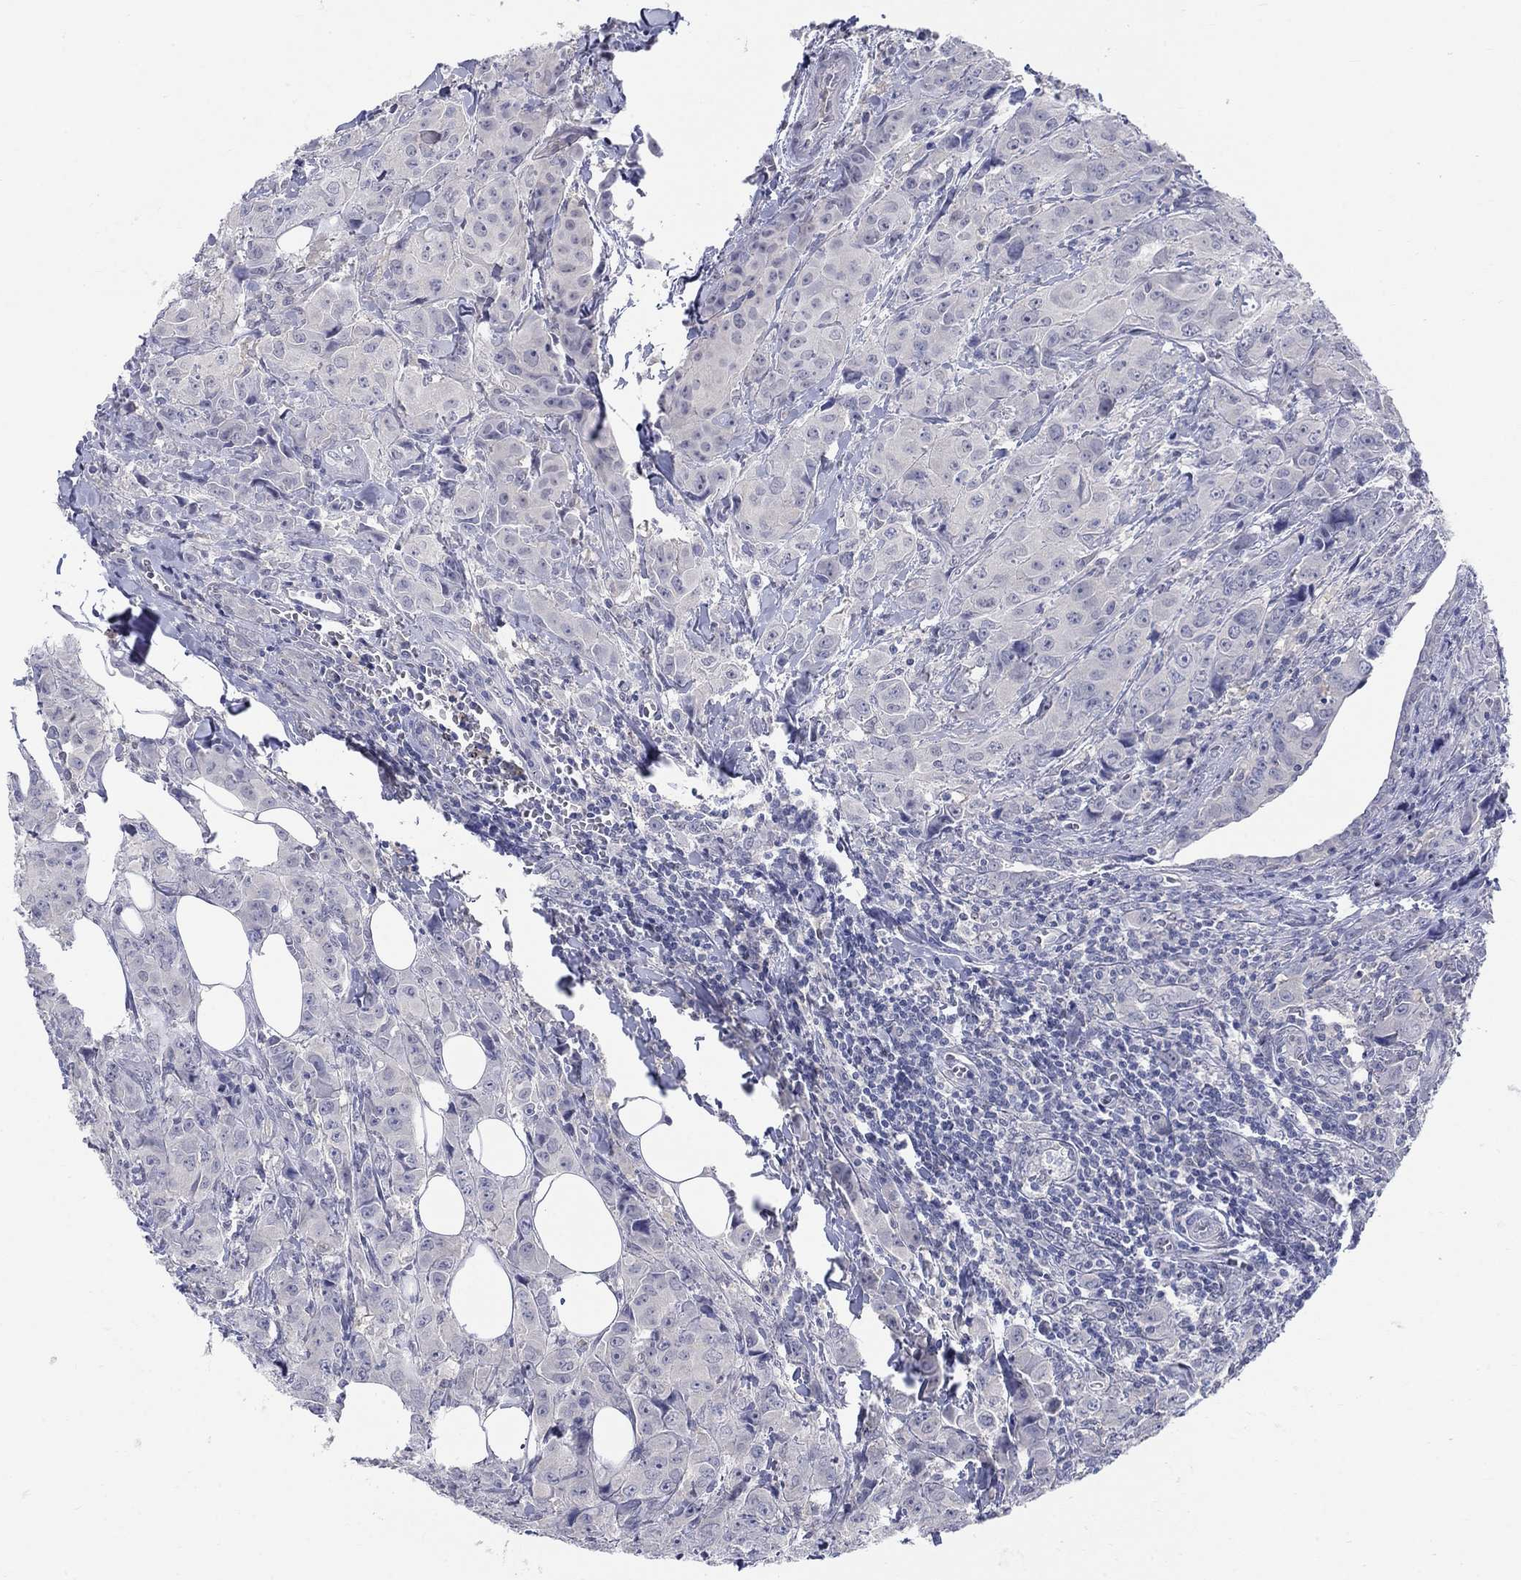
{"staining": {"intensity": "negative", "quantity": "none", "location": "none"}, "tissue": "breast cancer", "cell_type": "Tumor cells", "image_type": "cancer", "snomed": [{"axis": "morphology", "description": "Duct carcinoma"}, {"axis": "topography", "description": "Breast"}], "caption": "There is no significant staining in tumor cells of infiltrating ductal carcinoma (breast). (Stains: DAB (3,3'-diaminobenzidine) immunohistochemistry (IHC) with hematoxylin counter stain, Microscopy: brightfield microscopy at high magnification).", "gene": "EGFLAM", "patient": {"sex": "female", "age": 43}}